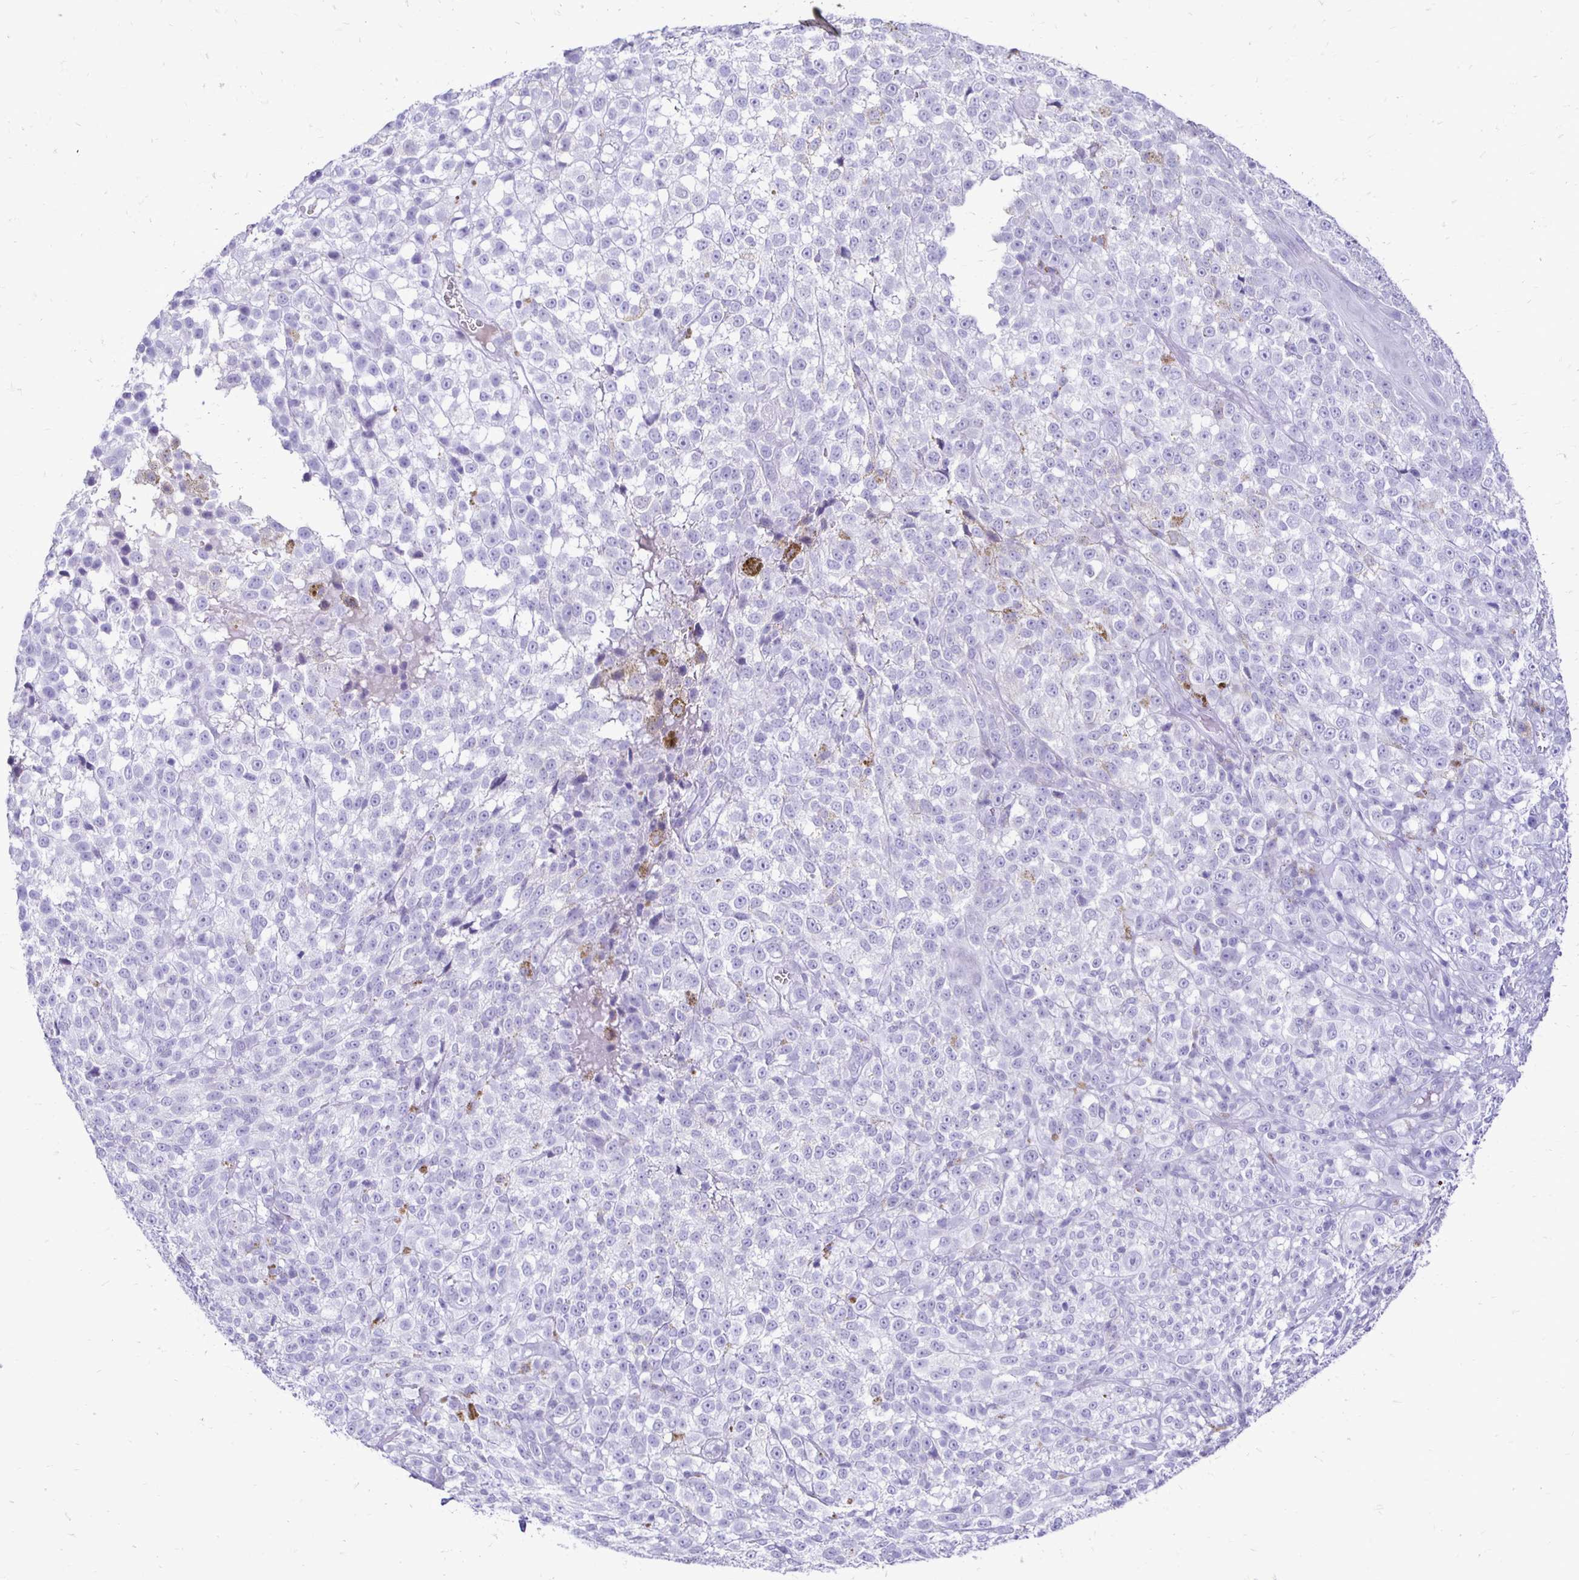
{"staining": {"intensity": "negative", "quantity": "none", "location": "none"}, "tissue": "melanoma", "cell_type": "Tumor cells", "image_type": "cancer", "snomed": [{"axis": "morphology", "description": "Malignant melanoma, NOS"}, {"axis": "topography", "description": "Skin"}], "caption": "Human melanoma stained for a protein using immunohistochemistry (IHC) reveals no positivity in tumor cells.", "gene": "CST5", "patient": {"sex": "male", "age": 79}}